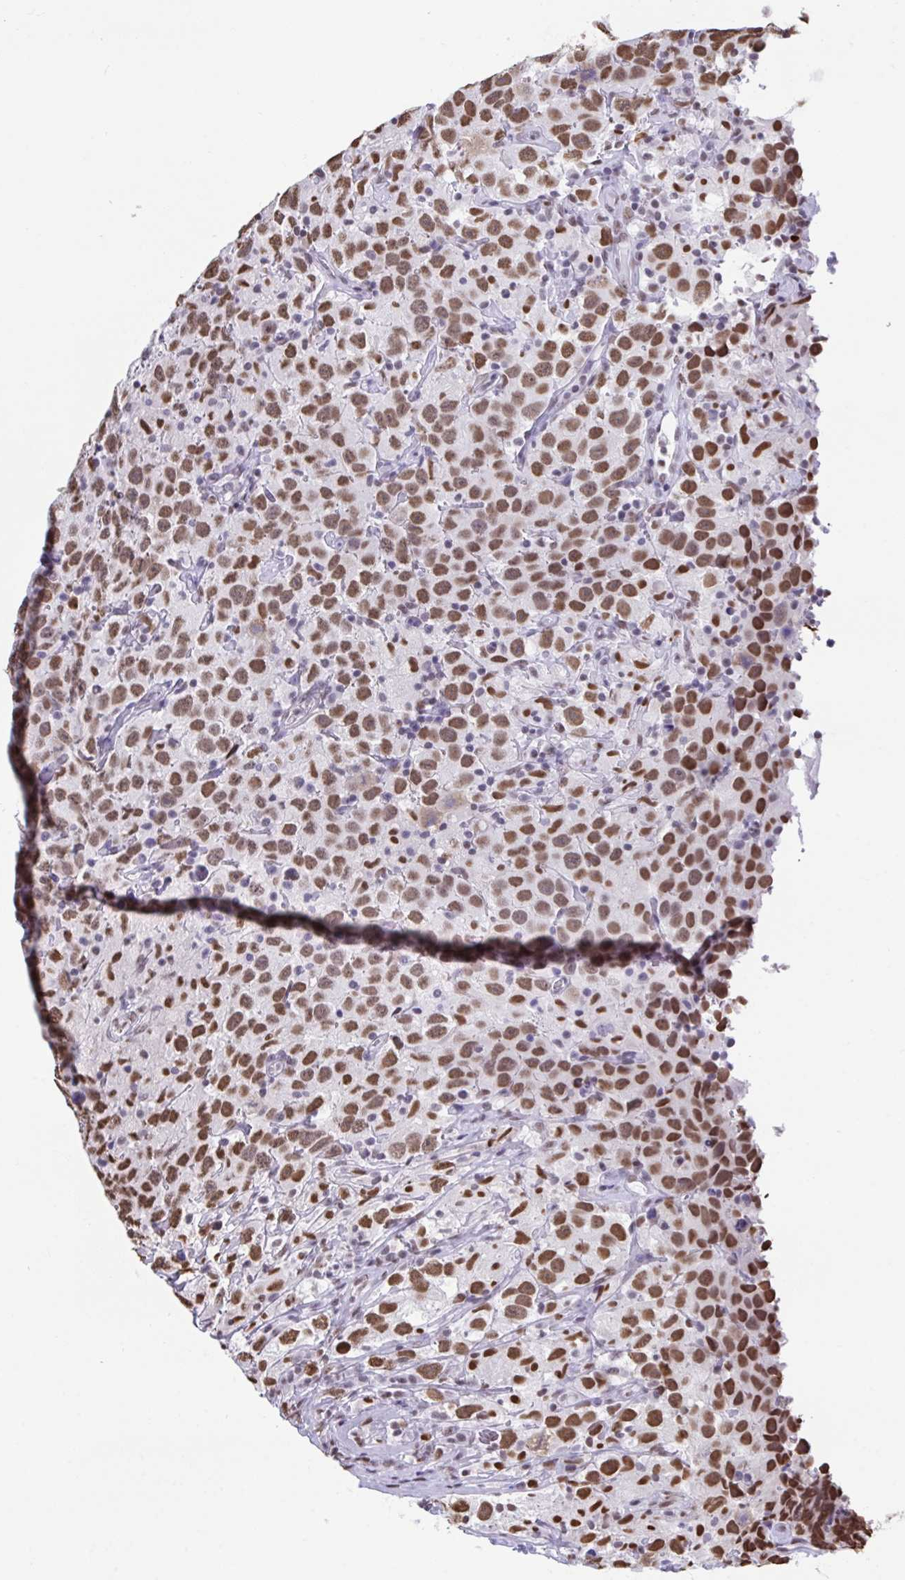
{"staining": {"intensity": "strong", "quantity": ">75%", "location": "nuclear"}, "tissue": "testis cancer", "cell_type": "Tumor cells", "image_type": "cancer", "snomed": [{"axis": "morphology", "description": "Seminoma, NOS"}, {"axis": "topography", "description": "Testis"}], "caption": "A histopathology image of seminoma (testis) stained for a protein reveals strong nuclear brown staining in tumor cells.", "gene": "HNRNPDL", "patient": {"sex": "male", "age": 41}}